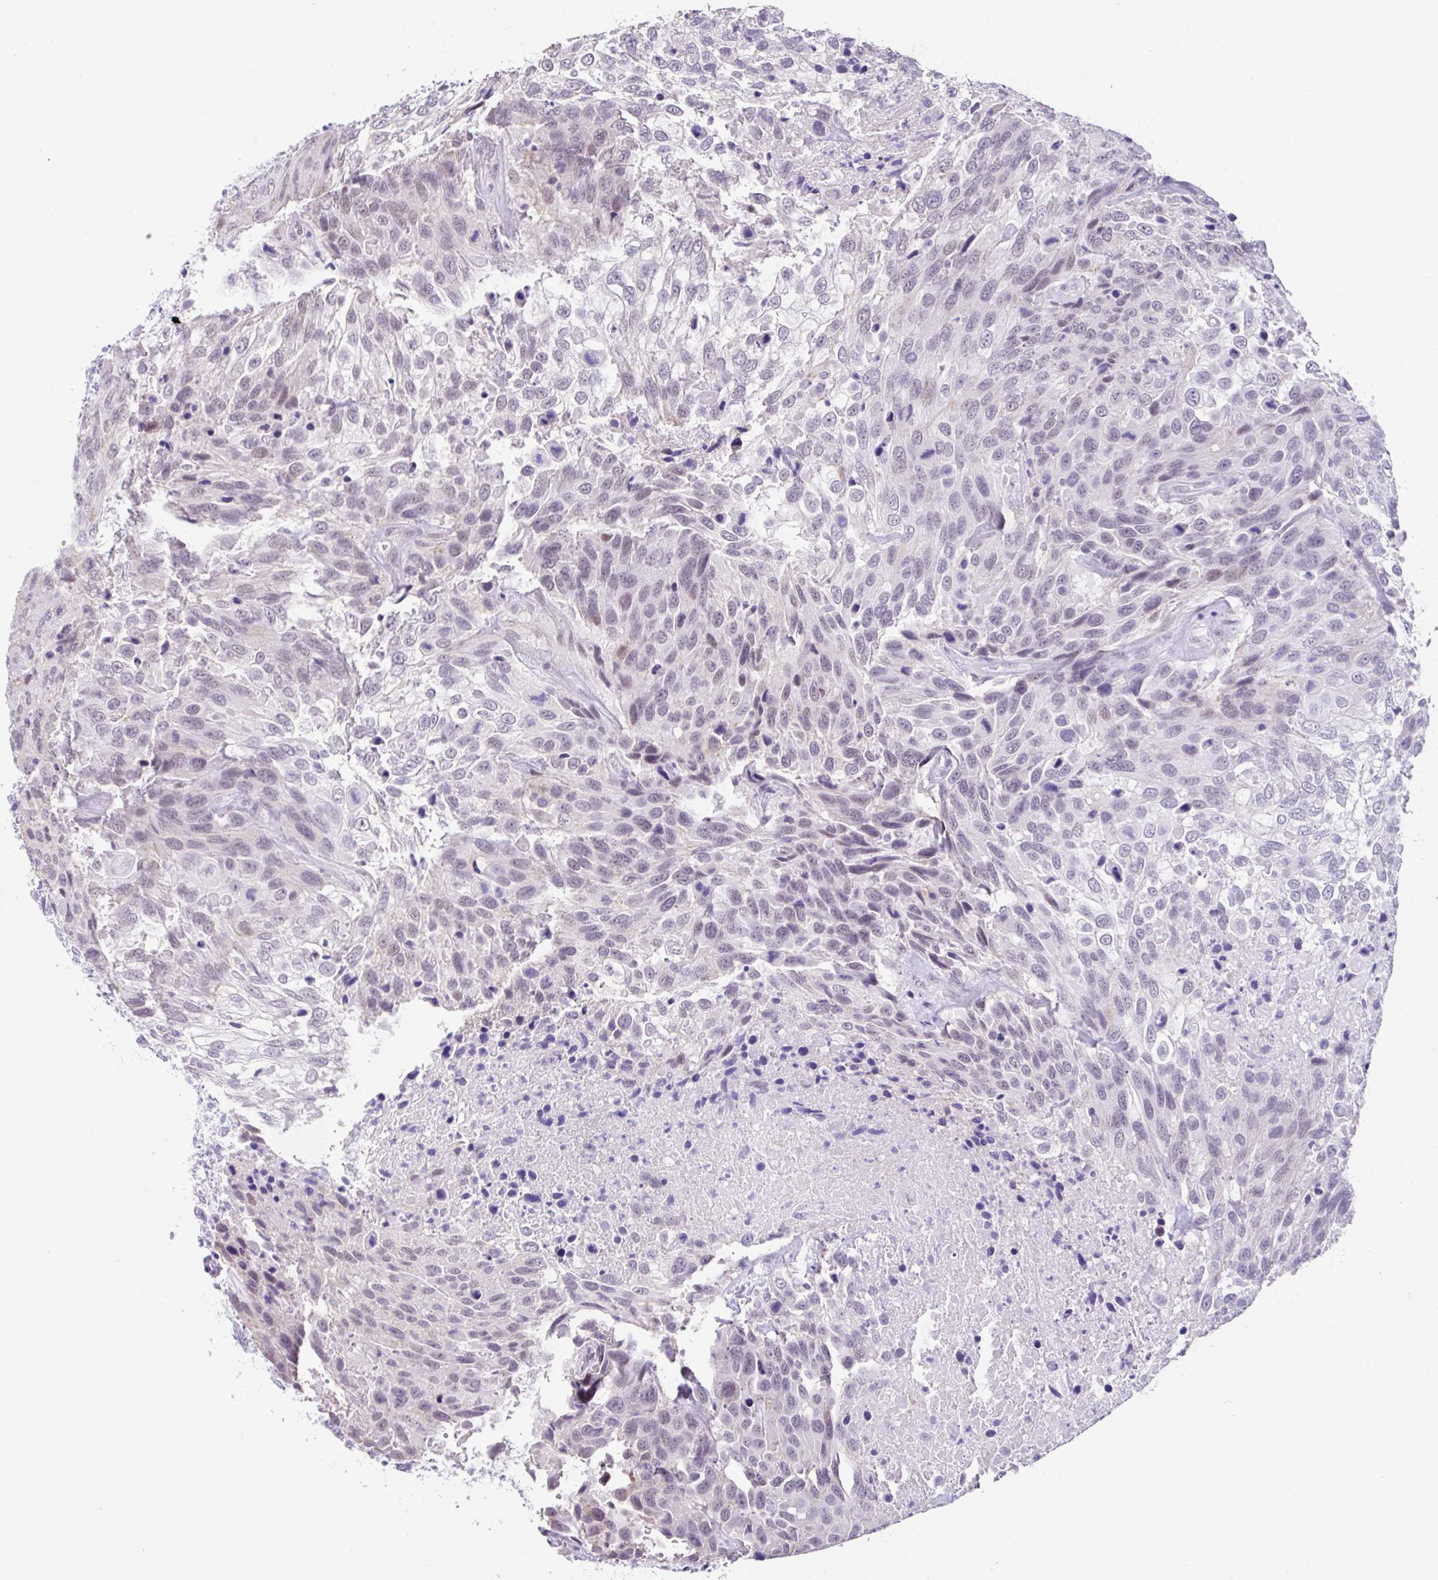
{"staining": {"intensity": "negative", "quantity": "none", "location": "none"}, "tissue": "urothelial cancer", "cell_type": "Tumor cells", "image_type": "cancer", "snomed": [{"axis": "morphology", "description": "Urothelial carcinoma, High grade"}, {"axis": "topography", "description": "Urinary bladder"}], "caption": "Urothelial carcinoma (high-grade) was stained to show a protein in brown. There is no significant expression in tumor cells.", "gene": "DCAF17", "patient": {"sex": "female", "age": 70}}